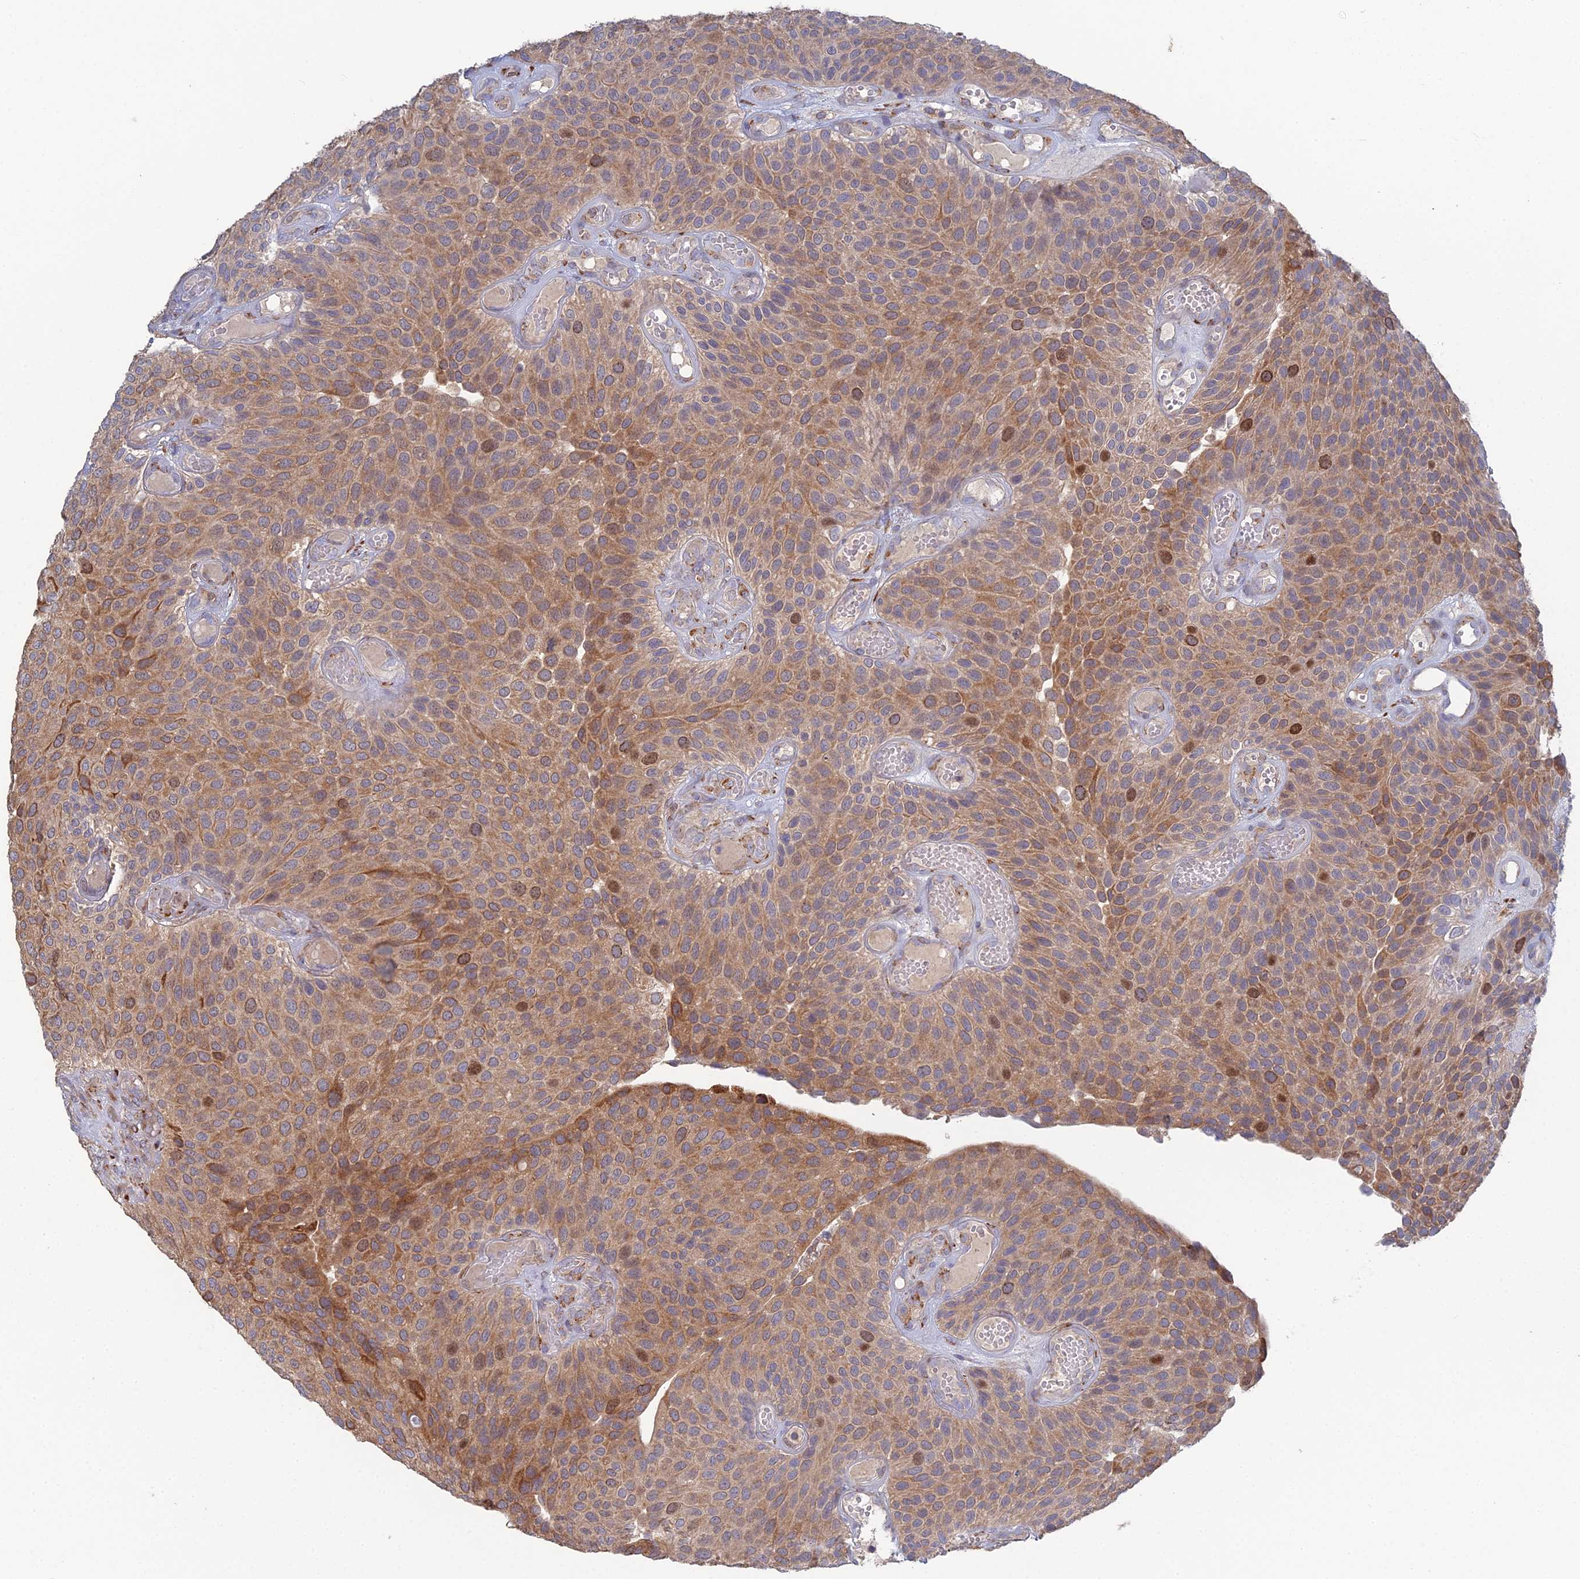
{"staining": {"intensity": "moderate", "quantity": ">75%", "location": "cytoplasmic/membranous"}, "tissue": "urothelial cancer", "cell_type": "Tumor cells", "image_type": "cancer", "snomed": [{"axis": "morphology", "description": "Urothelial carcinoma, Low grade"}, {"axis": "topography", "description": "Urinary bladder"}], "caption": "Protein staining of urothelial carcinoma (low-grade) tissue demonstrates moderate cytoplasmic/membranous positivity in about >75% of tumor cells.", "gene": "TRAPPC6A", "patient": {"sex": "male", "age": 89}}